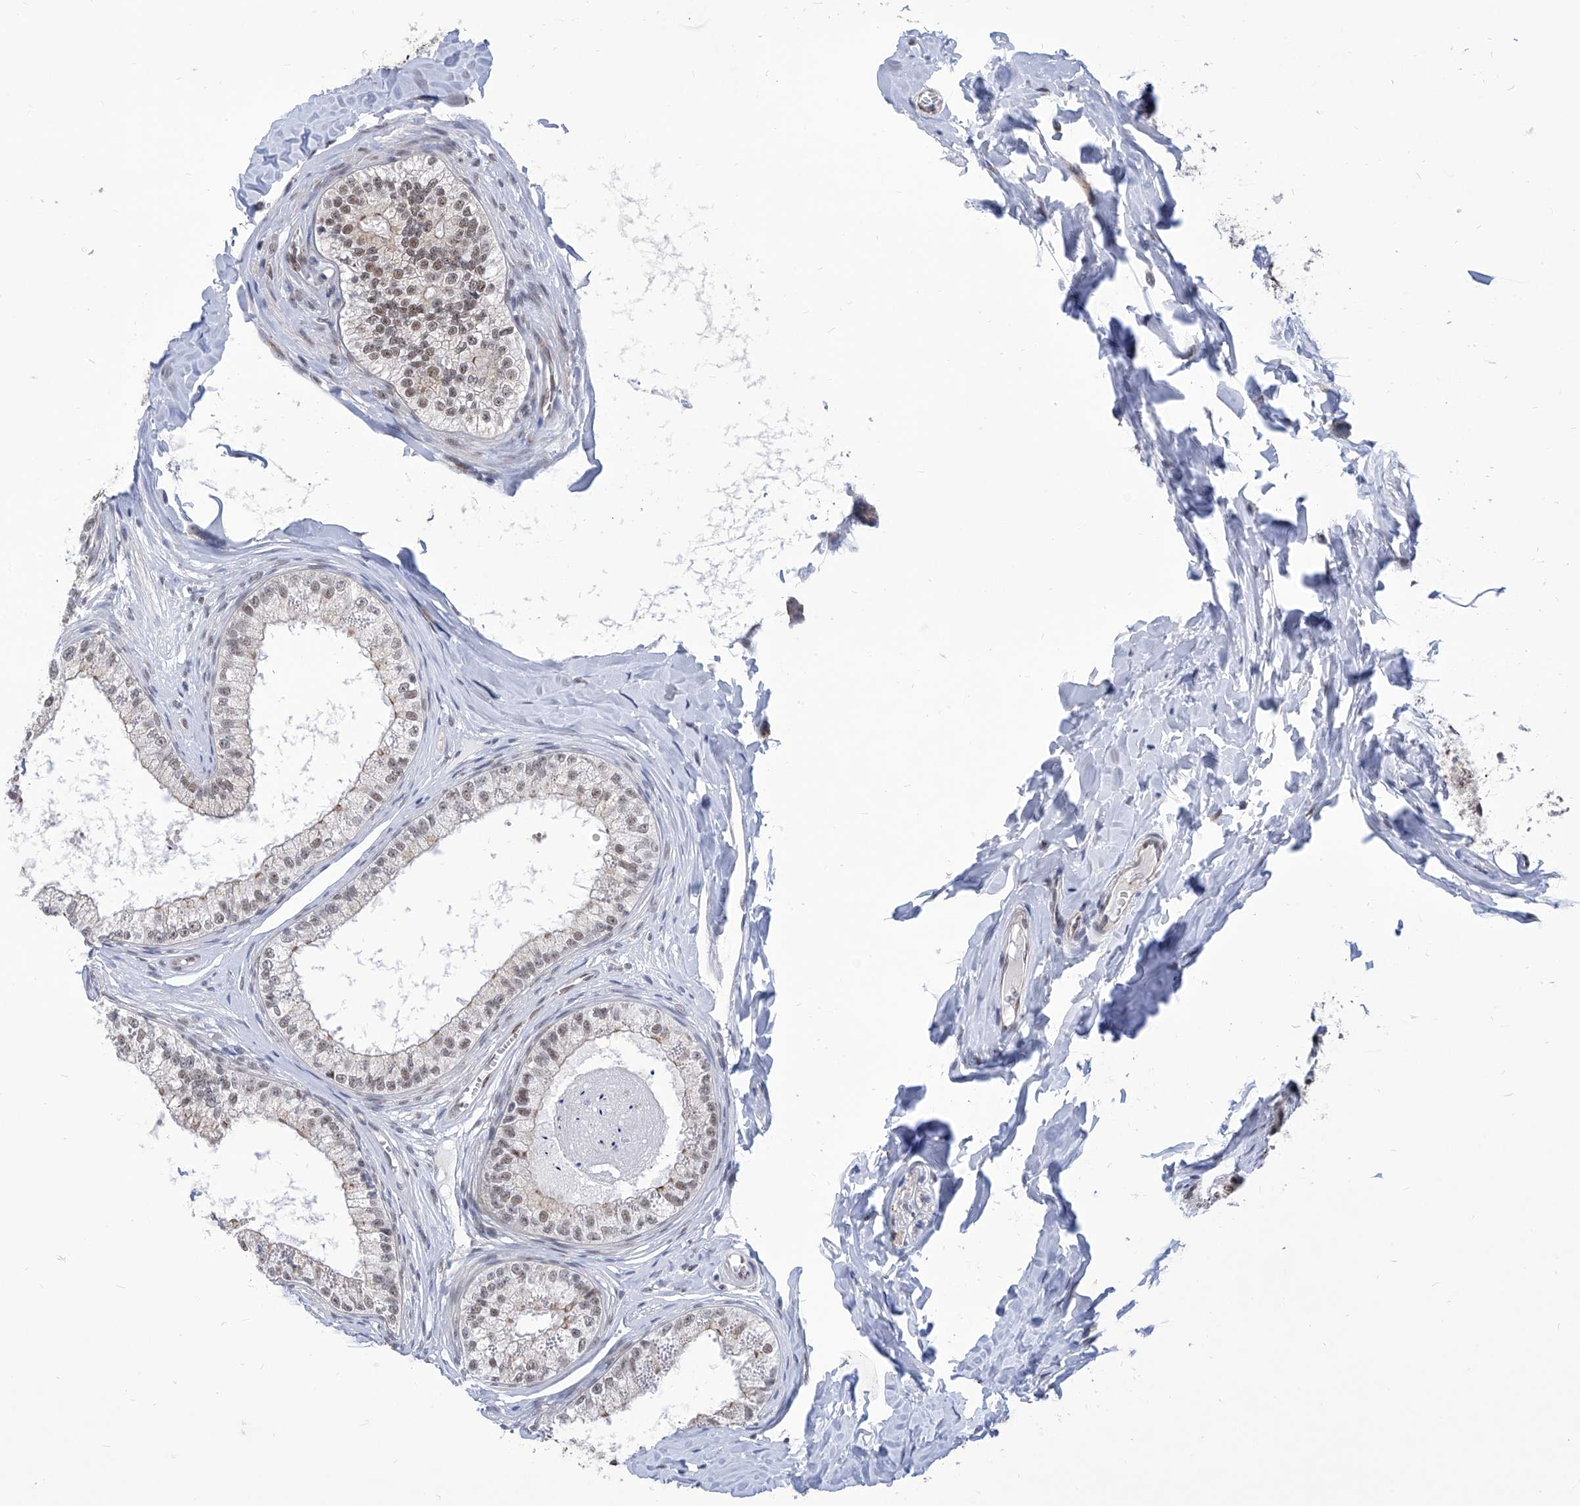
{"staining": {"intensity": "moderate", "quantity": ">75%", "location": "nuclear"}, "tissue": "epididymis", "cell_type": "Glandular cells", "image_type": "normal", "snomed": [{"axis": "morphology", "description": "Normal tissue, NOS"}, {"axis": "topography", "description": "Epididymis"}], "caption": "Epididymis was stained to show a protein in brown. There is medium levels of moderate nuclear staining in approximately >75% of glandular cells. (Stains: DAB (3,3'-diaminobenzidine) in brown, nuclei in blue, Microscopy: brightfield microscopy at high magnification).", "gene": "SART1", "patient": {"sex": "male", "age": 29}}